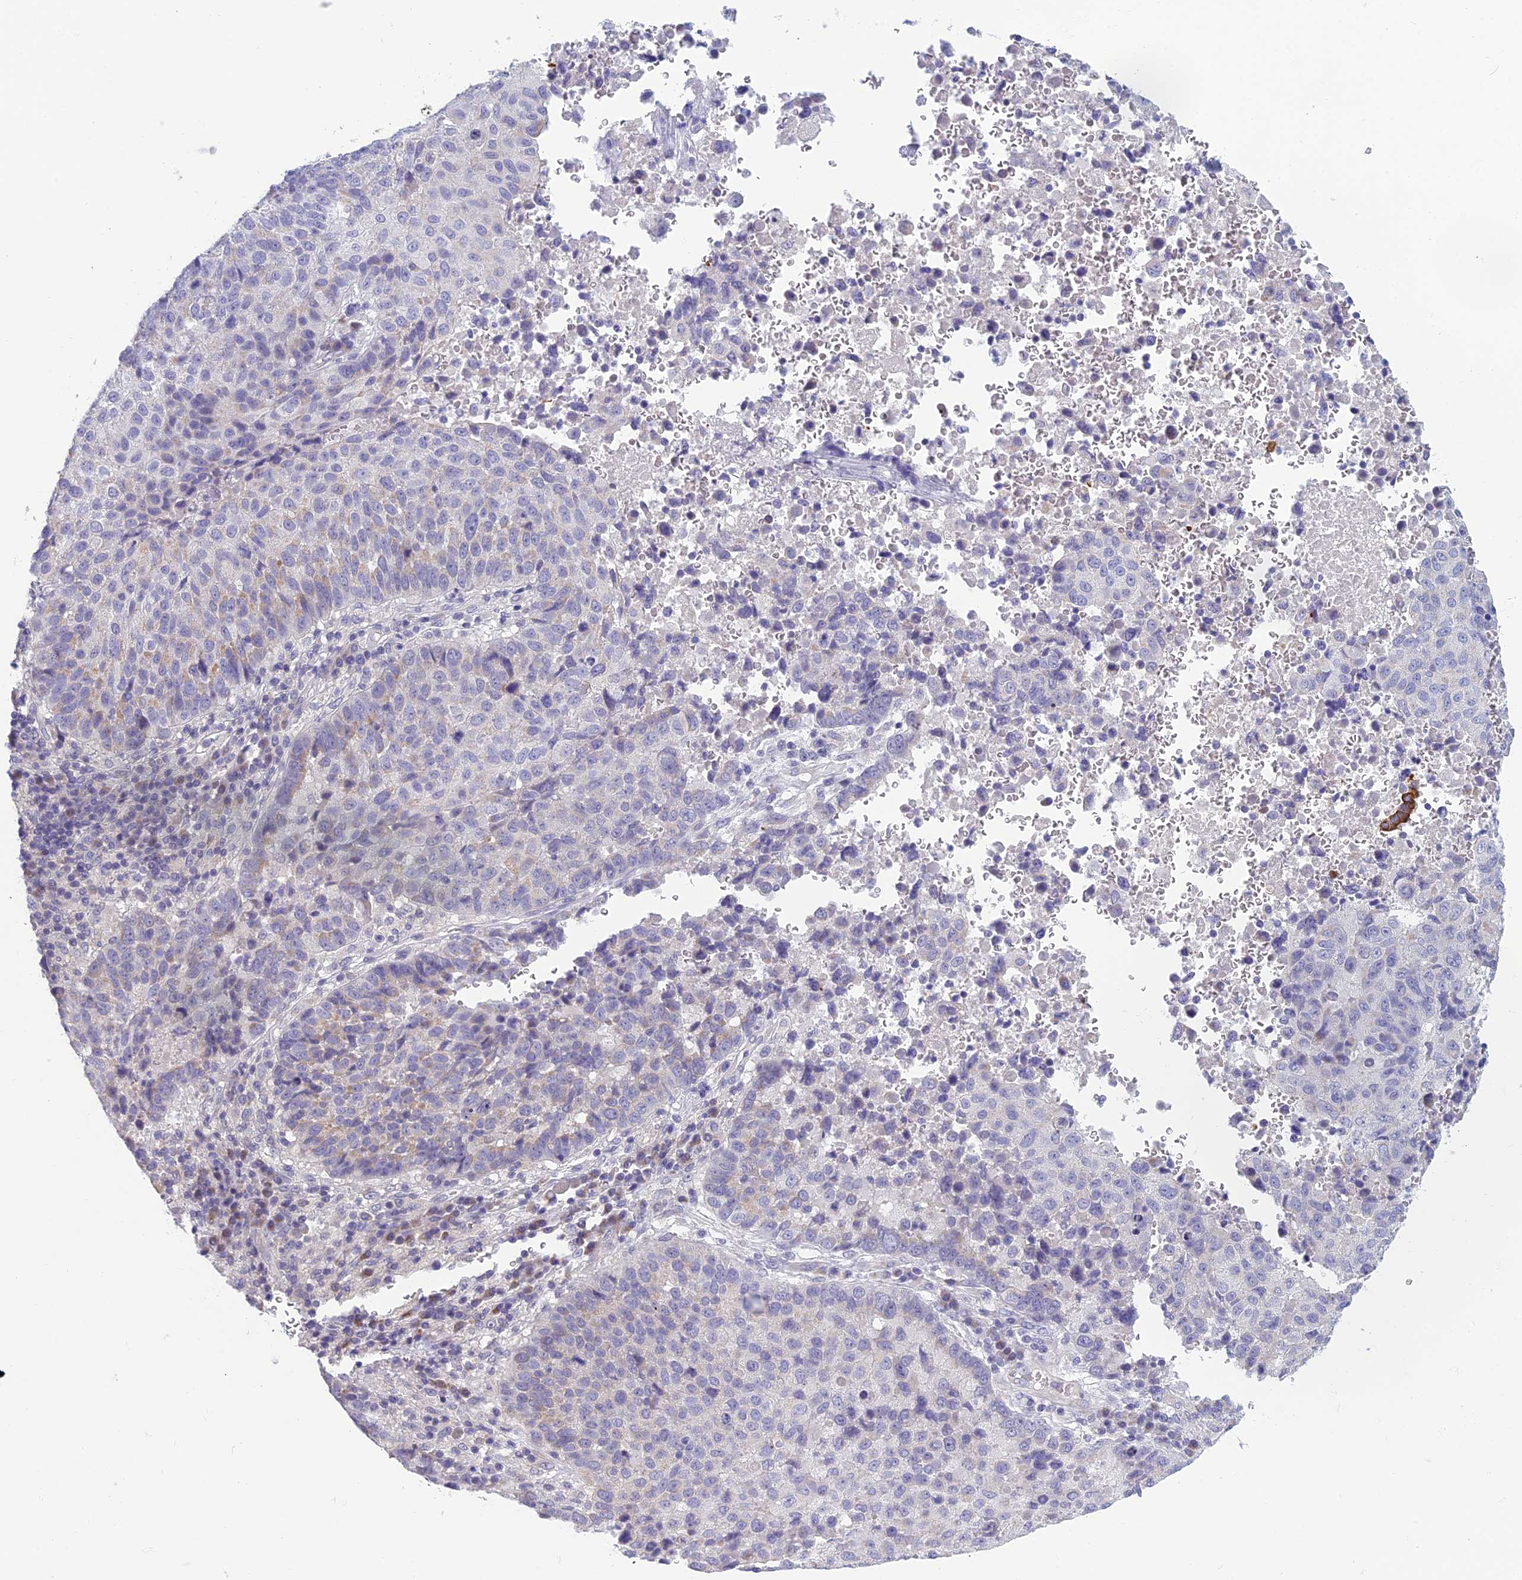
{"staining": {"intensity": "negative", "quantity": "none", "location": "none"}, "tissue": "lung cancer", "cell_type": "Tumor cells", "image_type": "cancer", "snomed": [{"axis": "morphology", "description": "Squamous cell carcinoma, NOS"}, {"axis": "topography", "description": "Lung"}], "caption": "Tumor cells are negative for protein expression in human squamous cell carcinoma (lung).", "gene": "RBM41", "patient": {"sex": "male", "age": 73}}